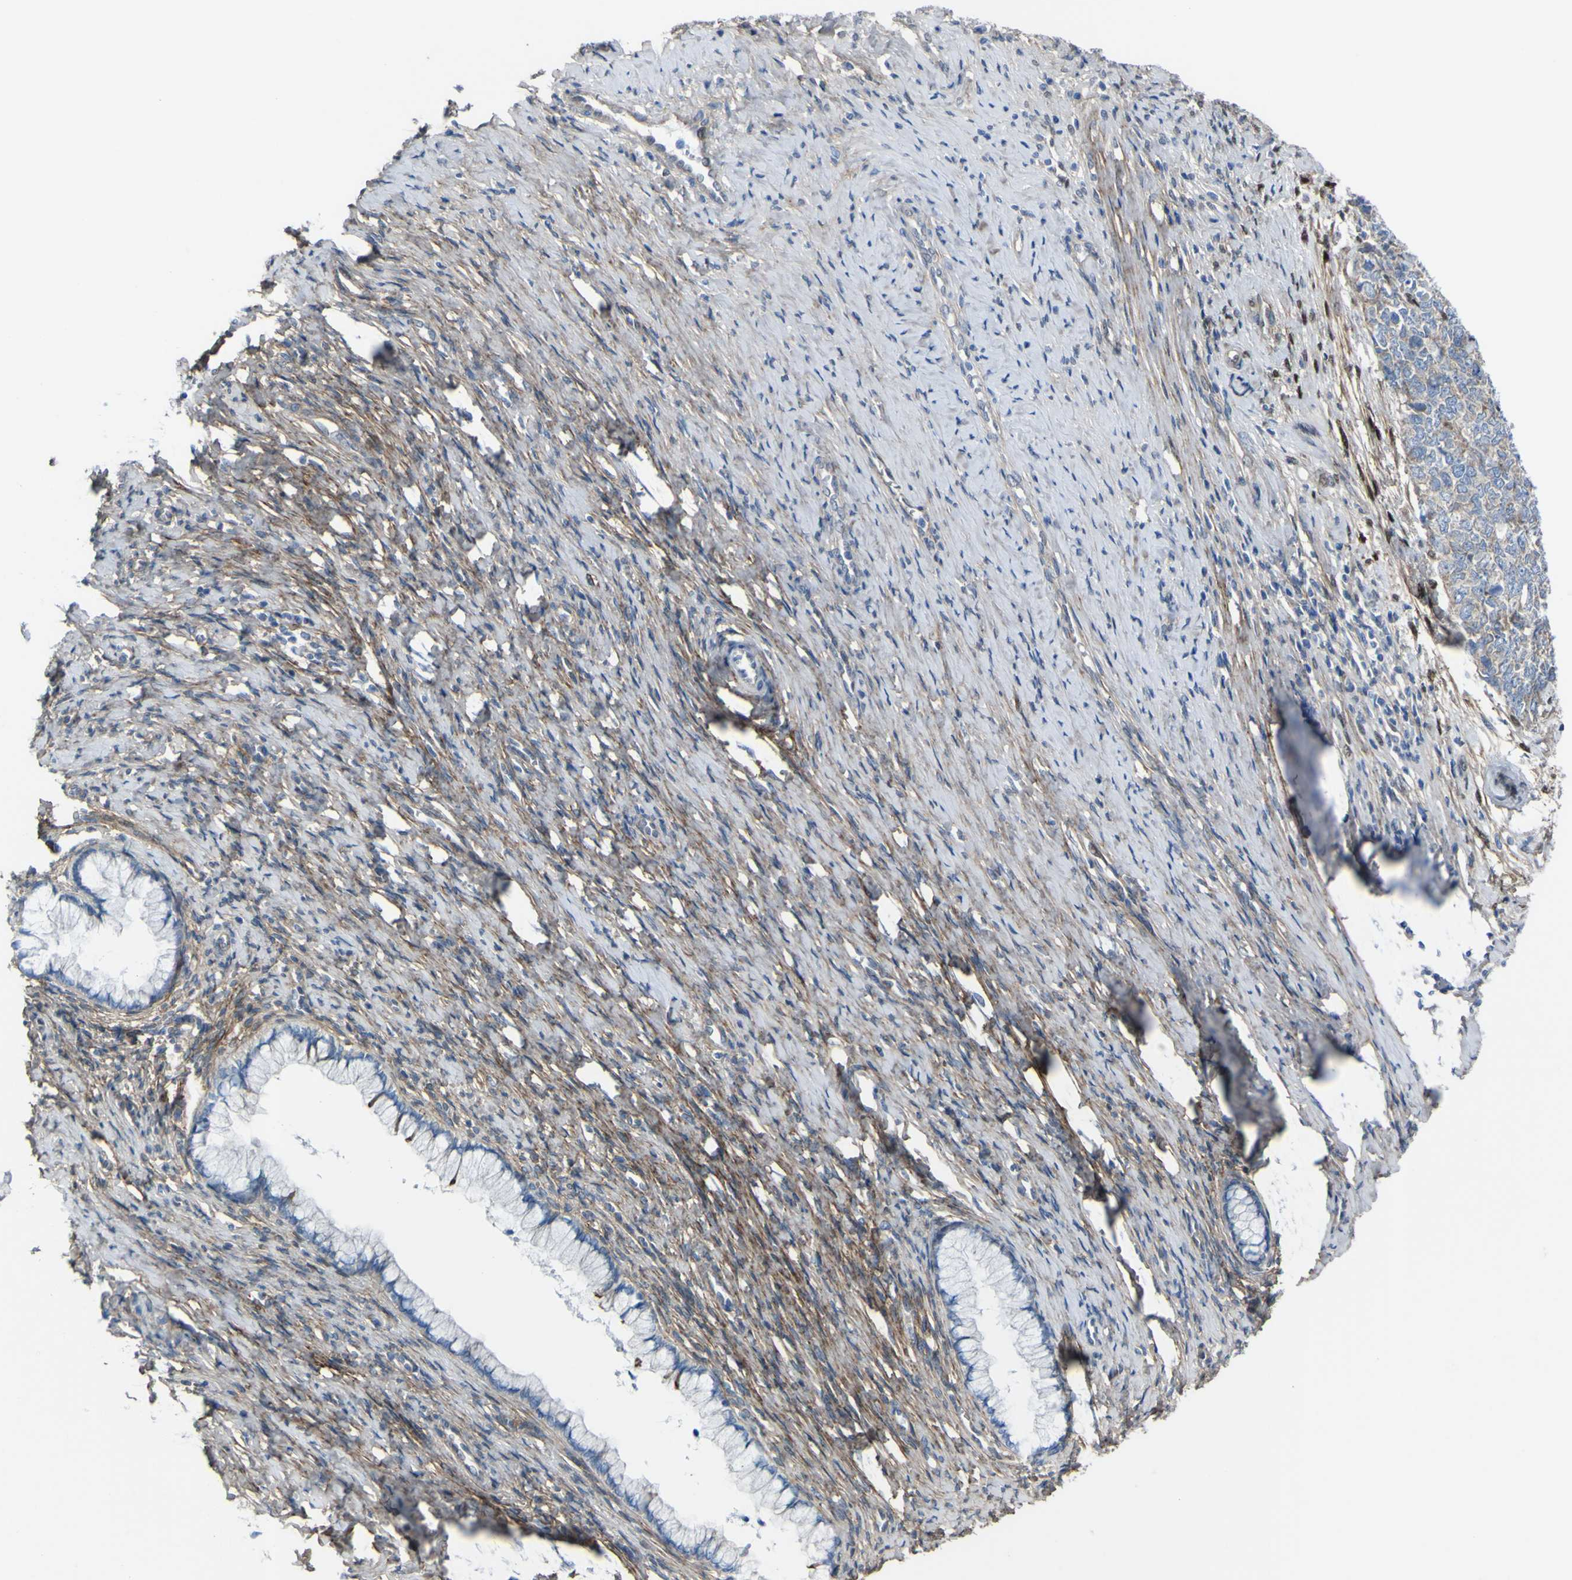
{"staining": {"intensity": "moderate", "quantity": "25%-75%", "location": "cytoplasmic/membranous"}, "tissue": "cervical cancer", "cell_type": "Tumor cells", "image_type": "cancer", "snomed": [{"axis": "morphology", "description": "Squamous cell carcinoma, NOS"}, {"axis": "topography", "description": "Cervix"}], "caption": "Cervical cancer (squamous cell carcinoma) stained with IHC demonstrates moderate cytoplasmic/membranous positivity in about 25%-75% of tumor cells. (brown staining indicates protein expression, while blue staining denotes nuclei).", "gene": "LRRN1", "patient": {"sex": "female", "age": 63}}